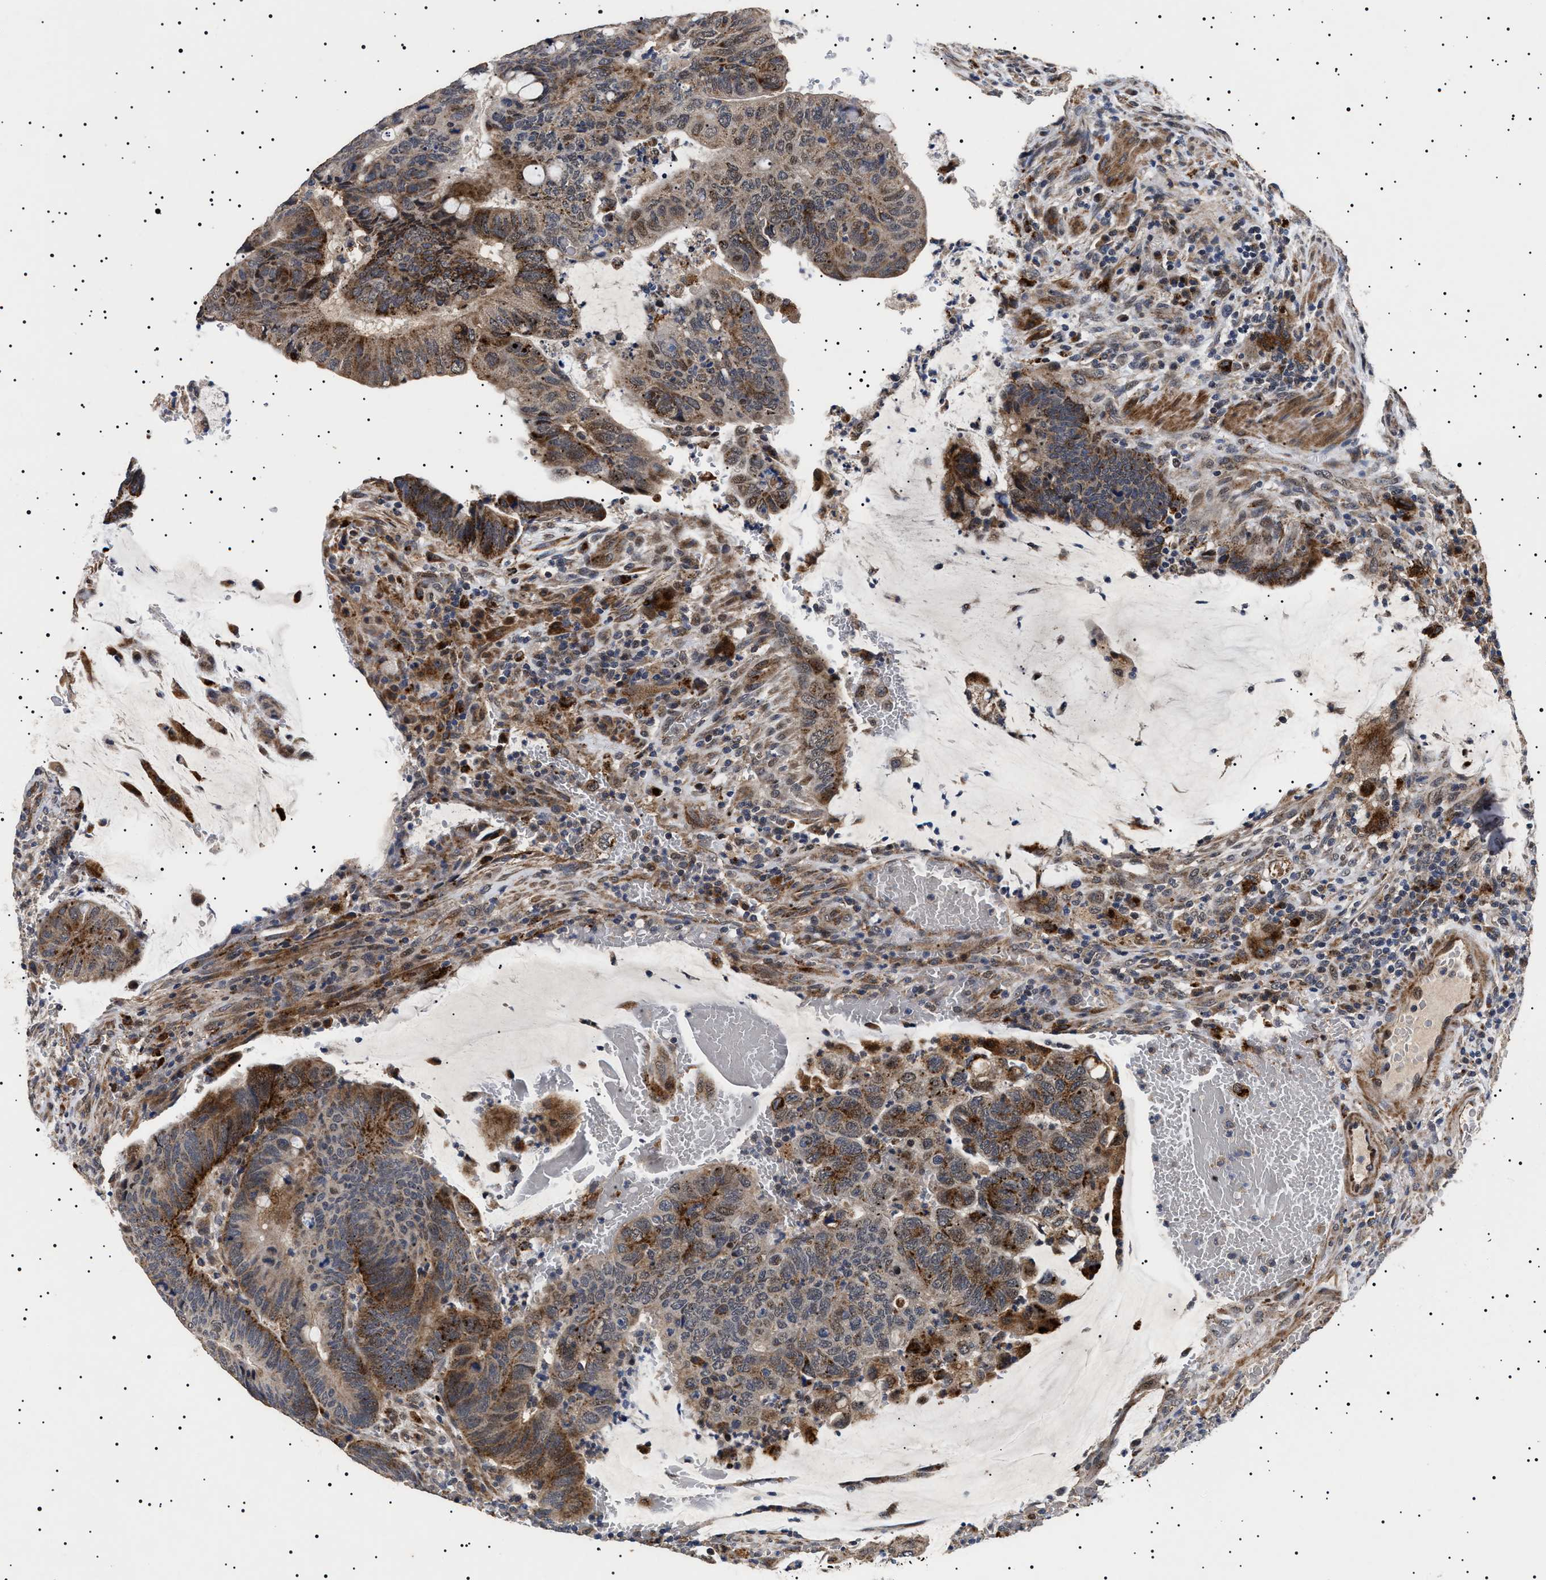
{"staining": {"intensity": "moderate", "quantity": "25%-75%", "location": "cytoplasmic/membranous"}, "tissue": "colorectal cancer", "cell_type": "Tumor cells", "image_type": "cancer", "snomed": [{"axis": "morphology", "description": "Normal tissue, NOS"}, {"axis": "morphology", "description": "Adenocarcinoma, NOS"}, {"axis": "topography", "description": "Rectum"}, {"axis": "topography", "description": "Peripheral nerve tissue"}], "caption": "Immunohistochemical staining of human colorectal cancer displays medium levels of moderate cytoplasmic/membranous positivity in about 25%-75% of tumor cells.", "gene": "RAB34", "patient": {"sex": "male", "age": 92}}